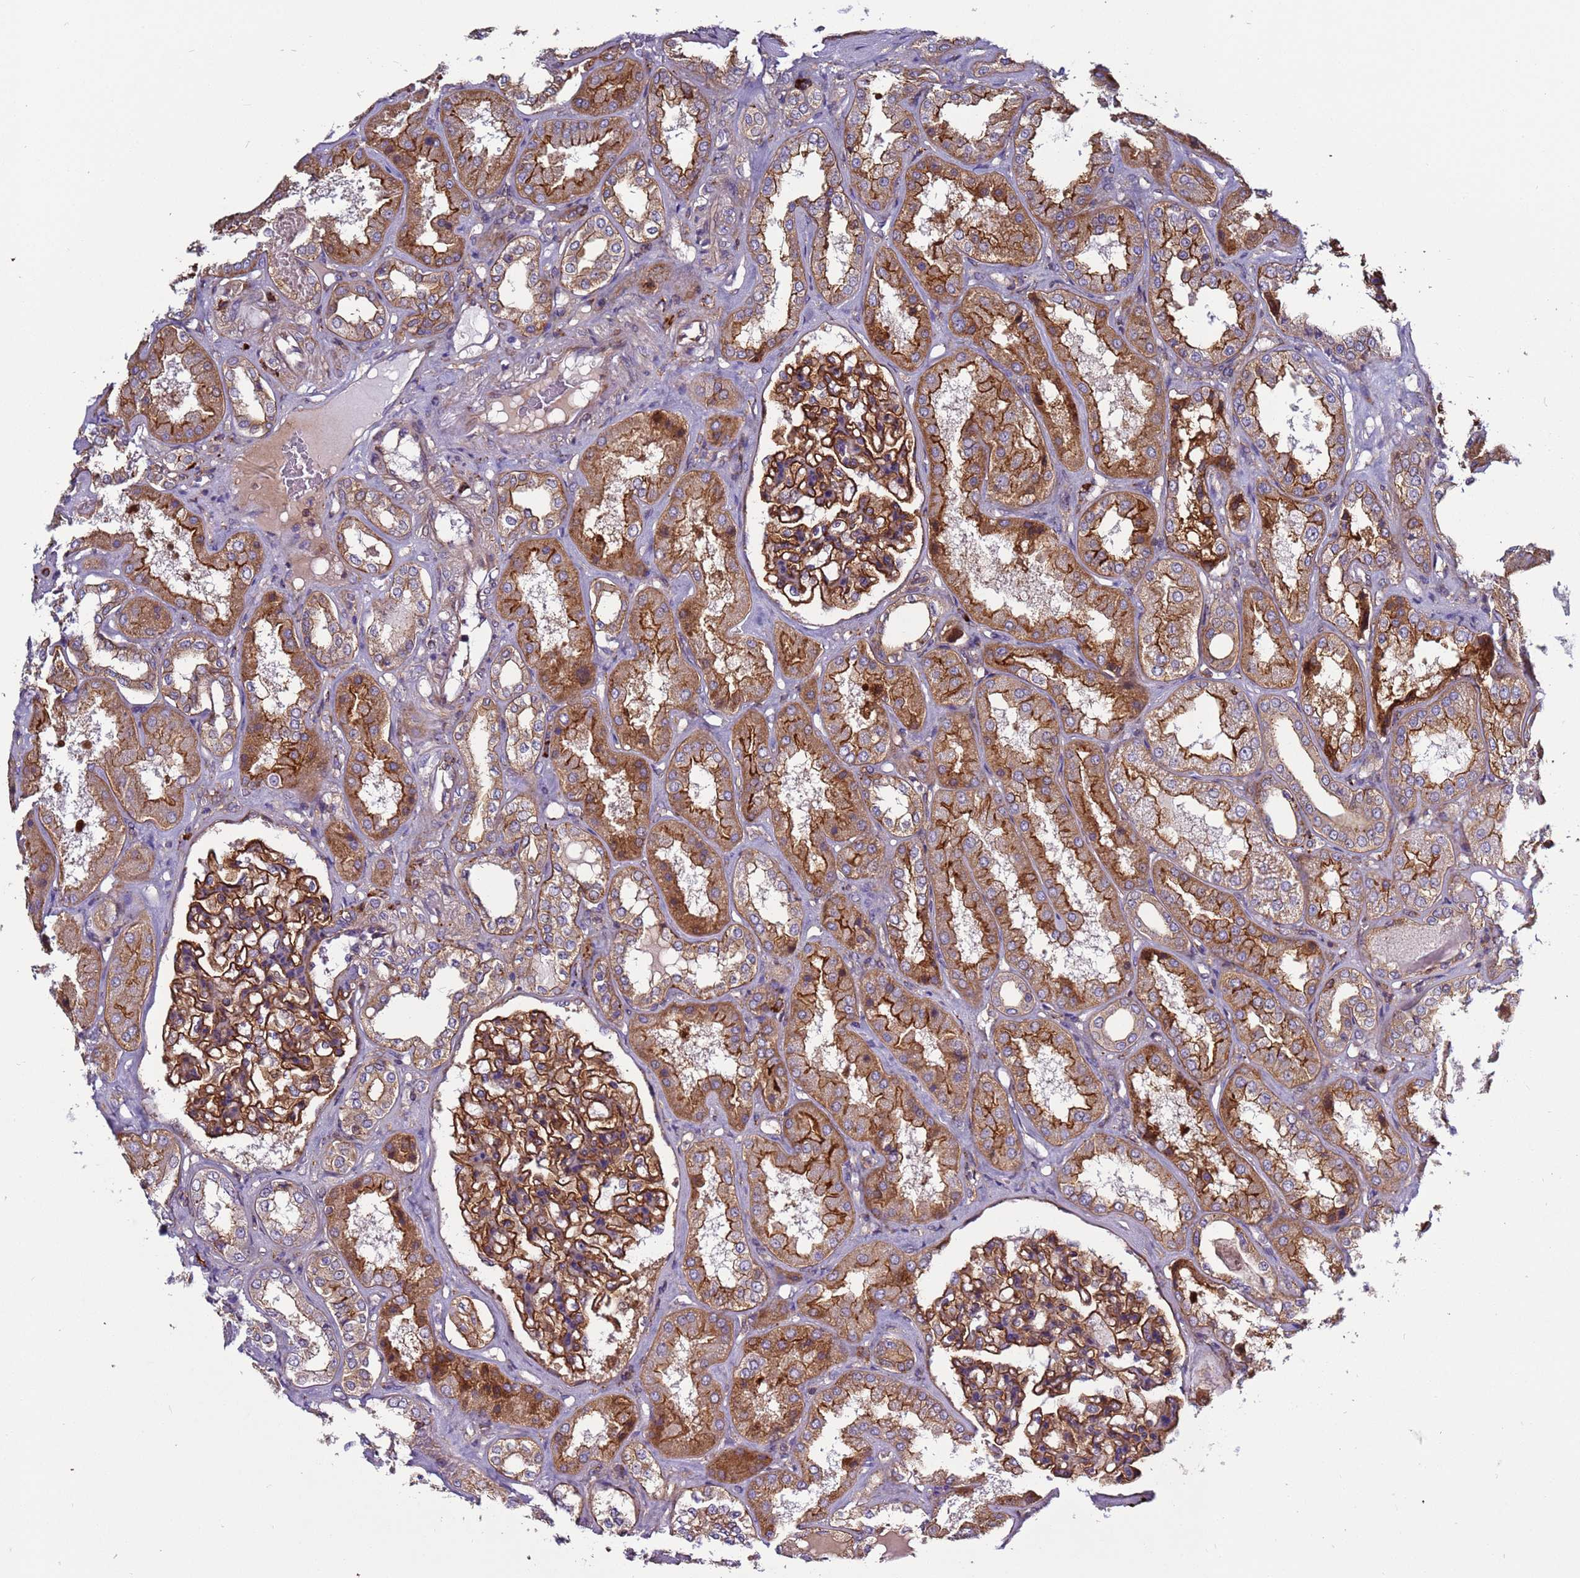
{"staining": {"intensity": "strong", "quantity": ">75%", "location": "cytoplasmic/membranous"}, "tissue": "kidney", "cell_type": "Cells in glomeruli", "image_type": "normal", "snomed": [{"axis": "morphology", "description": "Normal tissue, NOS"}, {"axis": "topography", "description": "Kidney"}], "caption": "IHC micrograph of benign kidney: human kidney stained using IHC demonstrates high levels of strong protein expression localized specifically in the cytoplasmic/membranous of cells in glomeruli, appearing as a cytoplasmic/membranous brown color.", "gene": "EFCAB8", "patient": {"sex": "female", "age": 56}}